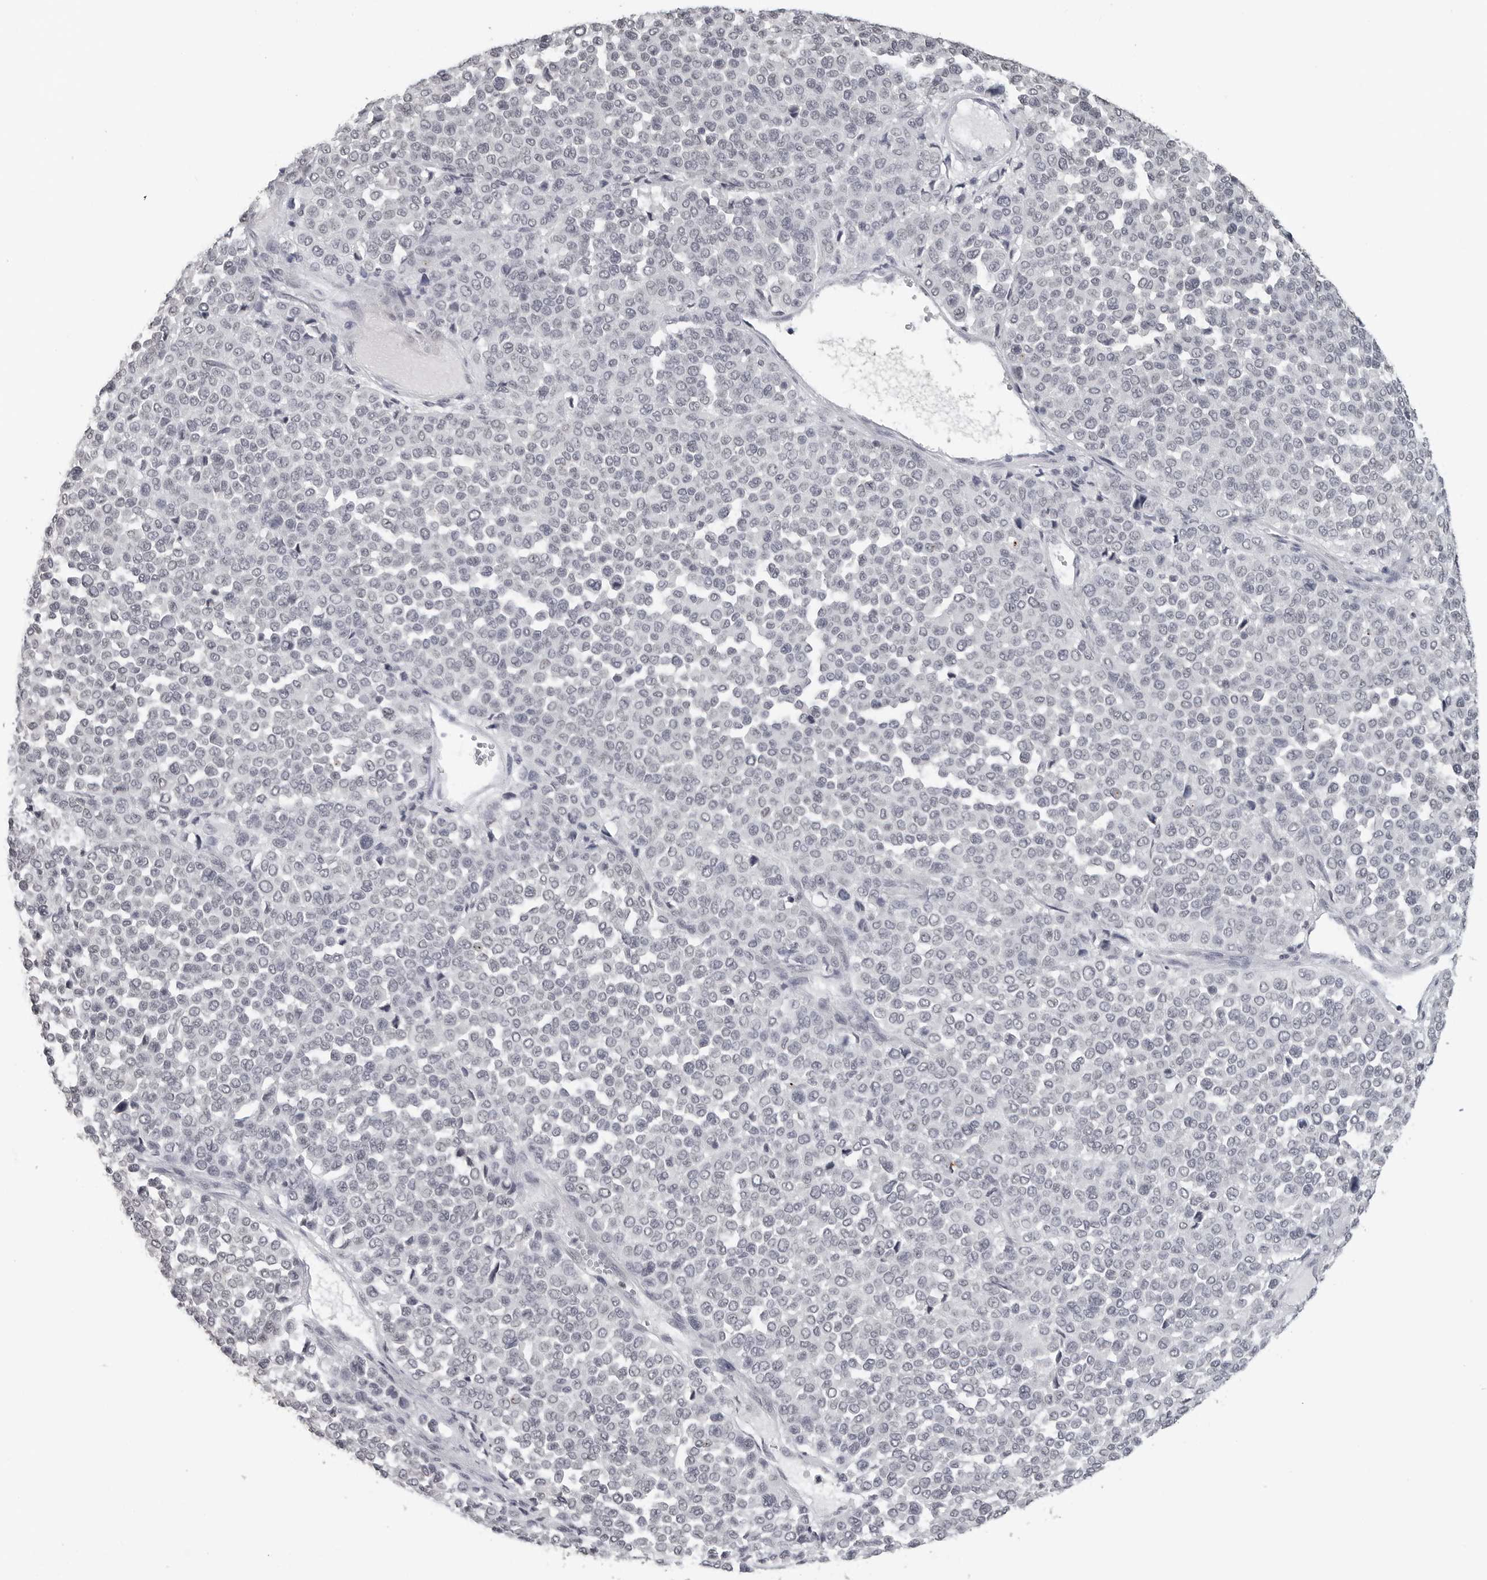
{"staining": {"intensity": "negative", "quantity": "none", "location": "none"}, "tissue": "melanoma", "cell_type": "Tumor cells", "image_type": "cancer", "snomed": [{"axis": "morphology", "description": "Malignant melanoma, Metastatic site"}, {"axis": "topography", "description": "Pancreas"}], "caption": "A micrograph of human malignant melanoma (metastatic site) is negative for staining in tumor cells.", "gene": "DDX54", "patient": {"sex": "female", "age": 30}}